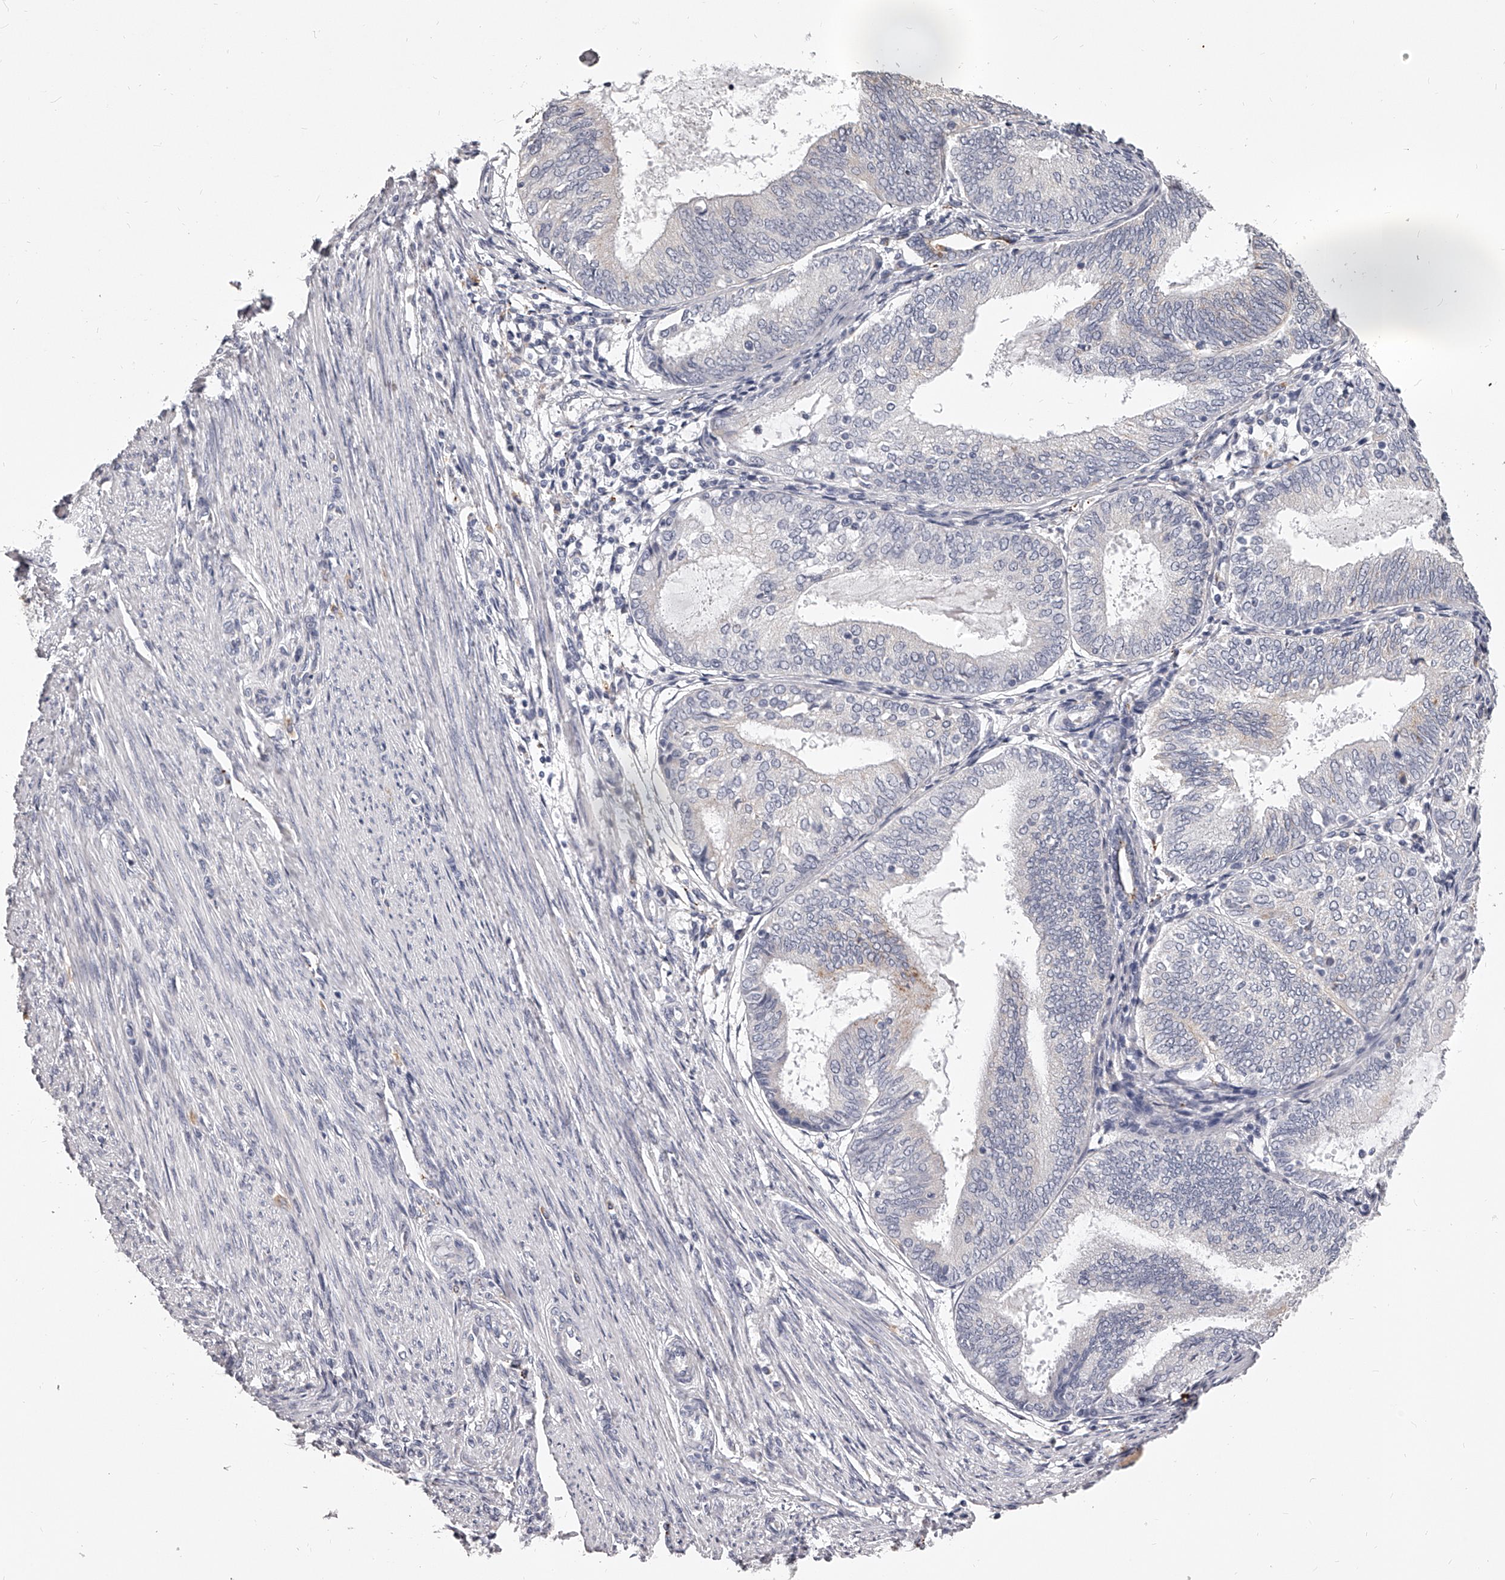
{"staining": {"intensity": "negative", "quantity": "none", "location": "none"}, "tissue": "endometrial cancer", "cell_type": "Tumor cells", "image_type": "cancer", "snomed": [{"axis": "morphology", "description": "Adenocarcinoma, NOS"}, {"axis": "topography", "description": "Endometrium"}], "caption": "Endometrial adenocarcinoma was stained to show a protein in brown. There is no significant positivity in tumor cells.", "gene": "DMRT1", "patient": {"sex": "female", "age": 81}}